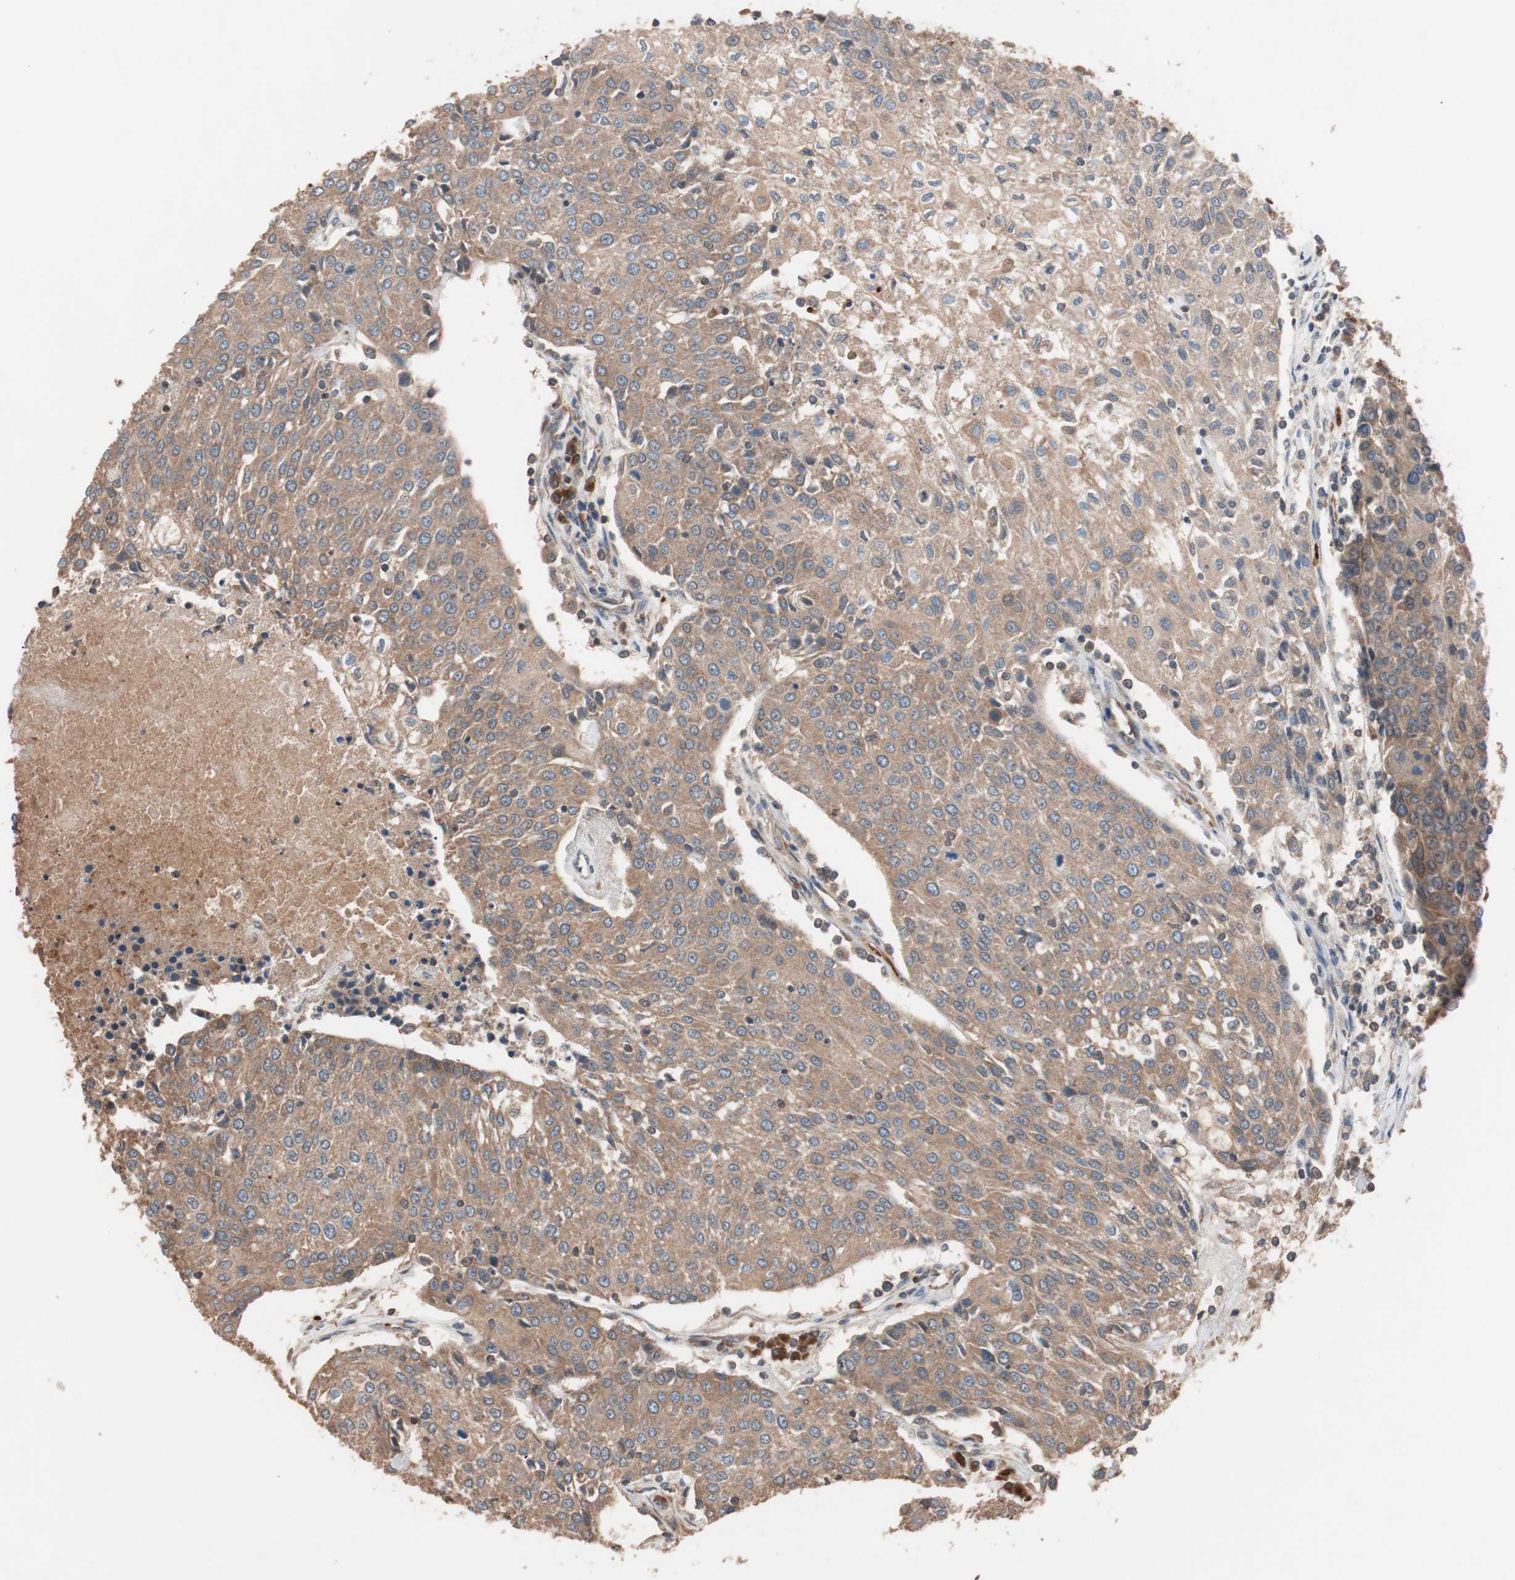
{"staining": {"intensity": "moderate", "quantity": ">75%", "location": "cytoplasmic/membranous"}, "tissue": "urothelial cancer", "cell_type": "Tumor cells", "image_type": "cancer", "snomed": [{"axis": "morphology", "description": "Urothelial carcinoma, High grade"}, {"axis": "topography", "description": "Urinary bladder"}], "caption": "Tumor cells reveal medium levels of moderate cytoplasmic/membranous staining in approximately >75% of cells in urothelial cancer.", "gene": "GLYCTK", "patient": {"sex": "female", "age": 85}}